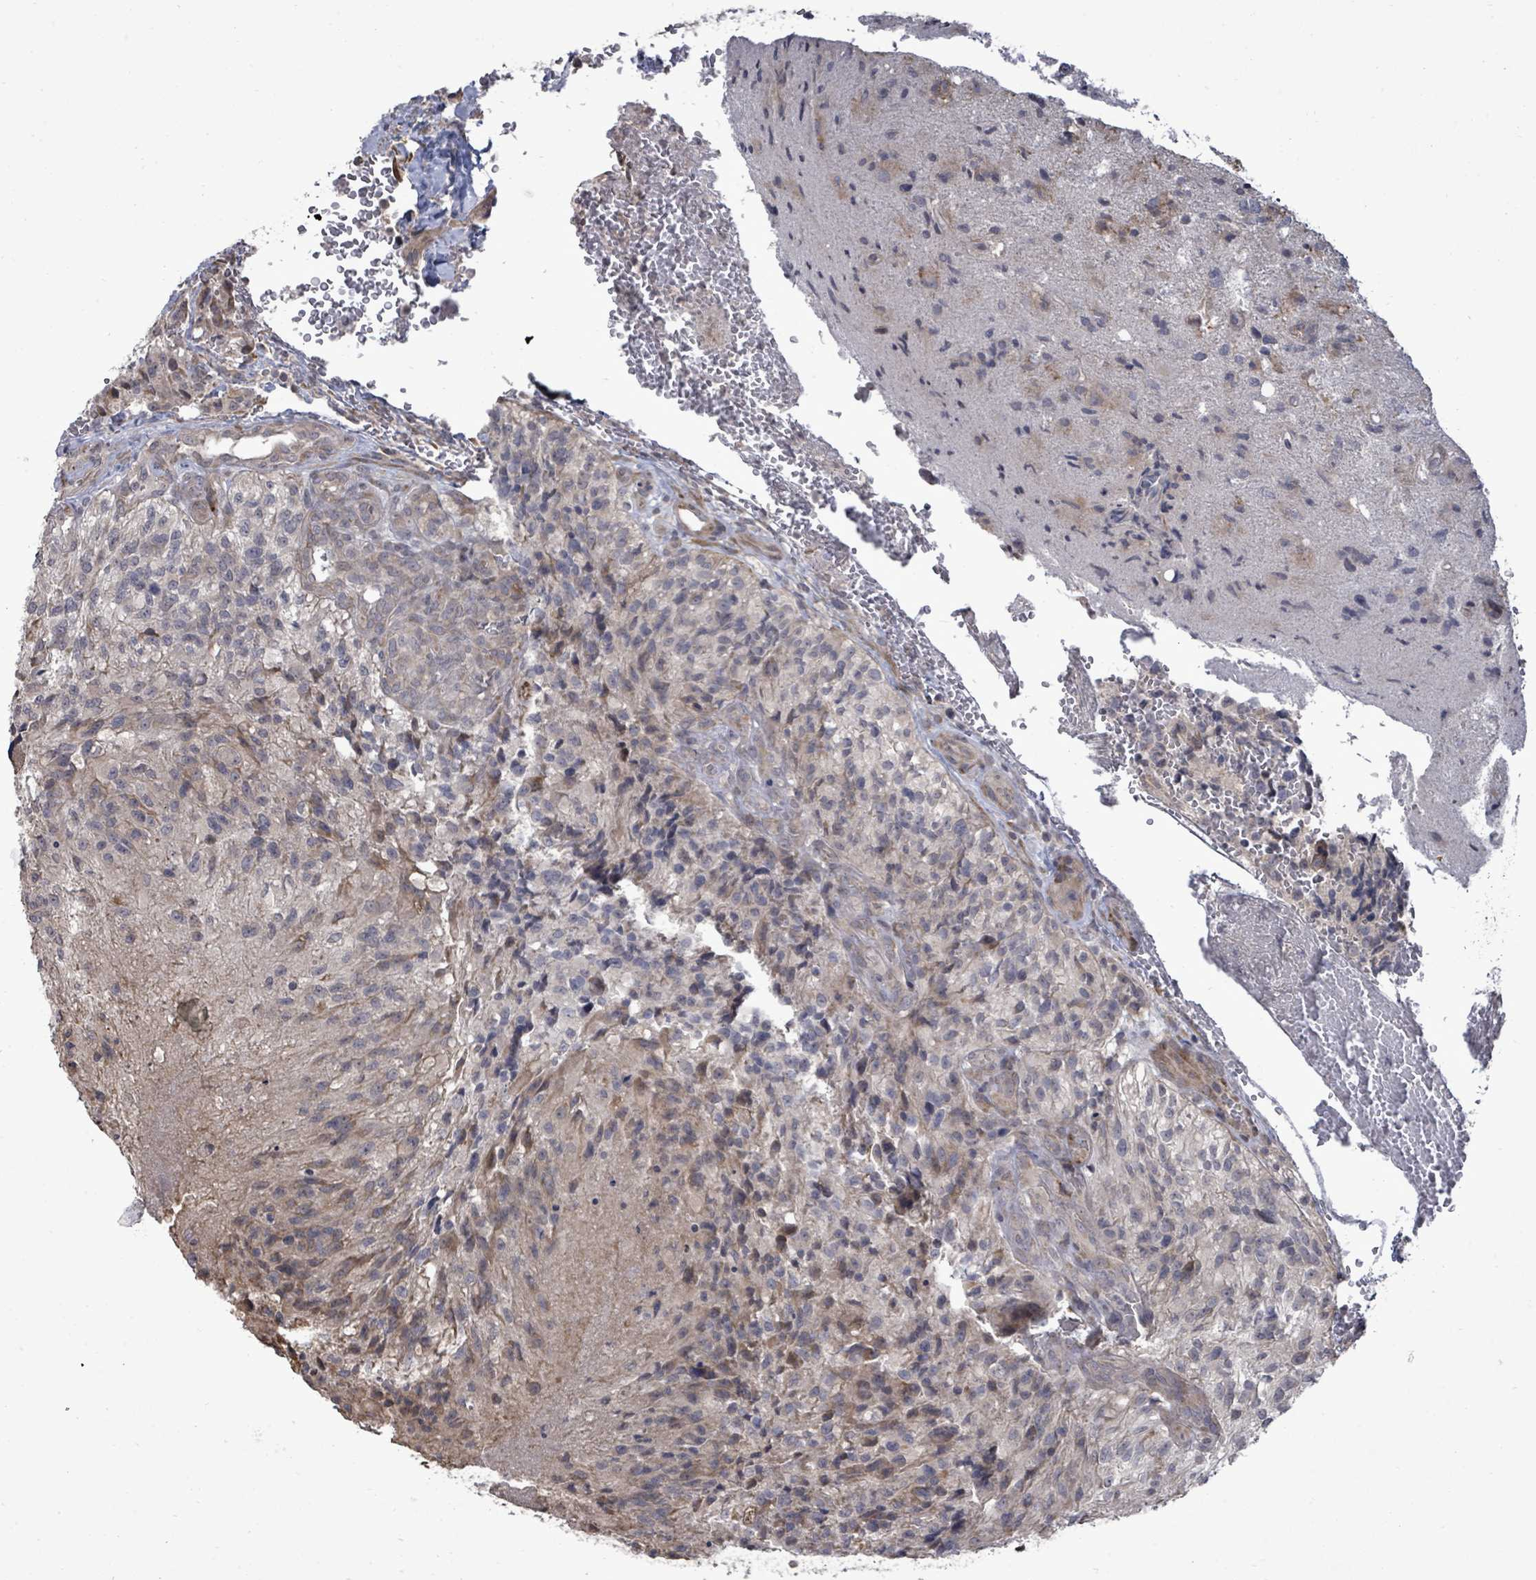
{"staining": {"intensity": "negative", "quantity": "none", "location": "none"}, "tissue": "glioma", "cell_type": "Tumor cells", "image_type": "cancer", "snomed": [{"axis": "morphology", "description": "Normal tissue, NOS"}, {"axis": "morphology", "description": "Glioma, malignant, High grade"}, {"axis": "topography", "description": "Cerebral cortex"}], "caption": "Image shows no significant protein staining in tumor cells of high-grade glioma (malignant). Brightfield microscopy of IHC stained with DAB (3,3'-diaminobenzidine) (brown) and hematoxylin (blue), captured at high magnification.", "gene": "POMGNT2", "patient": {"sex": "male", "age": 56}}